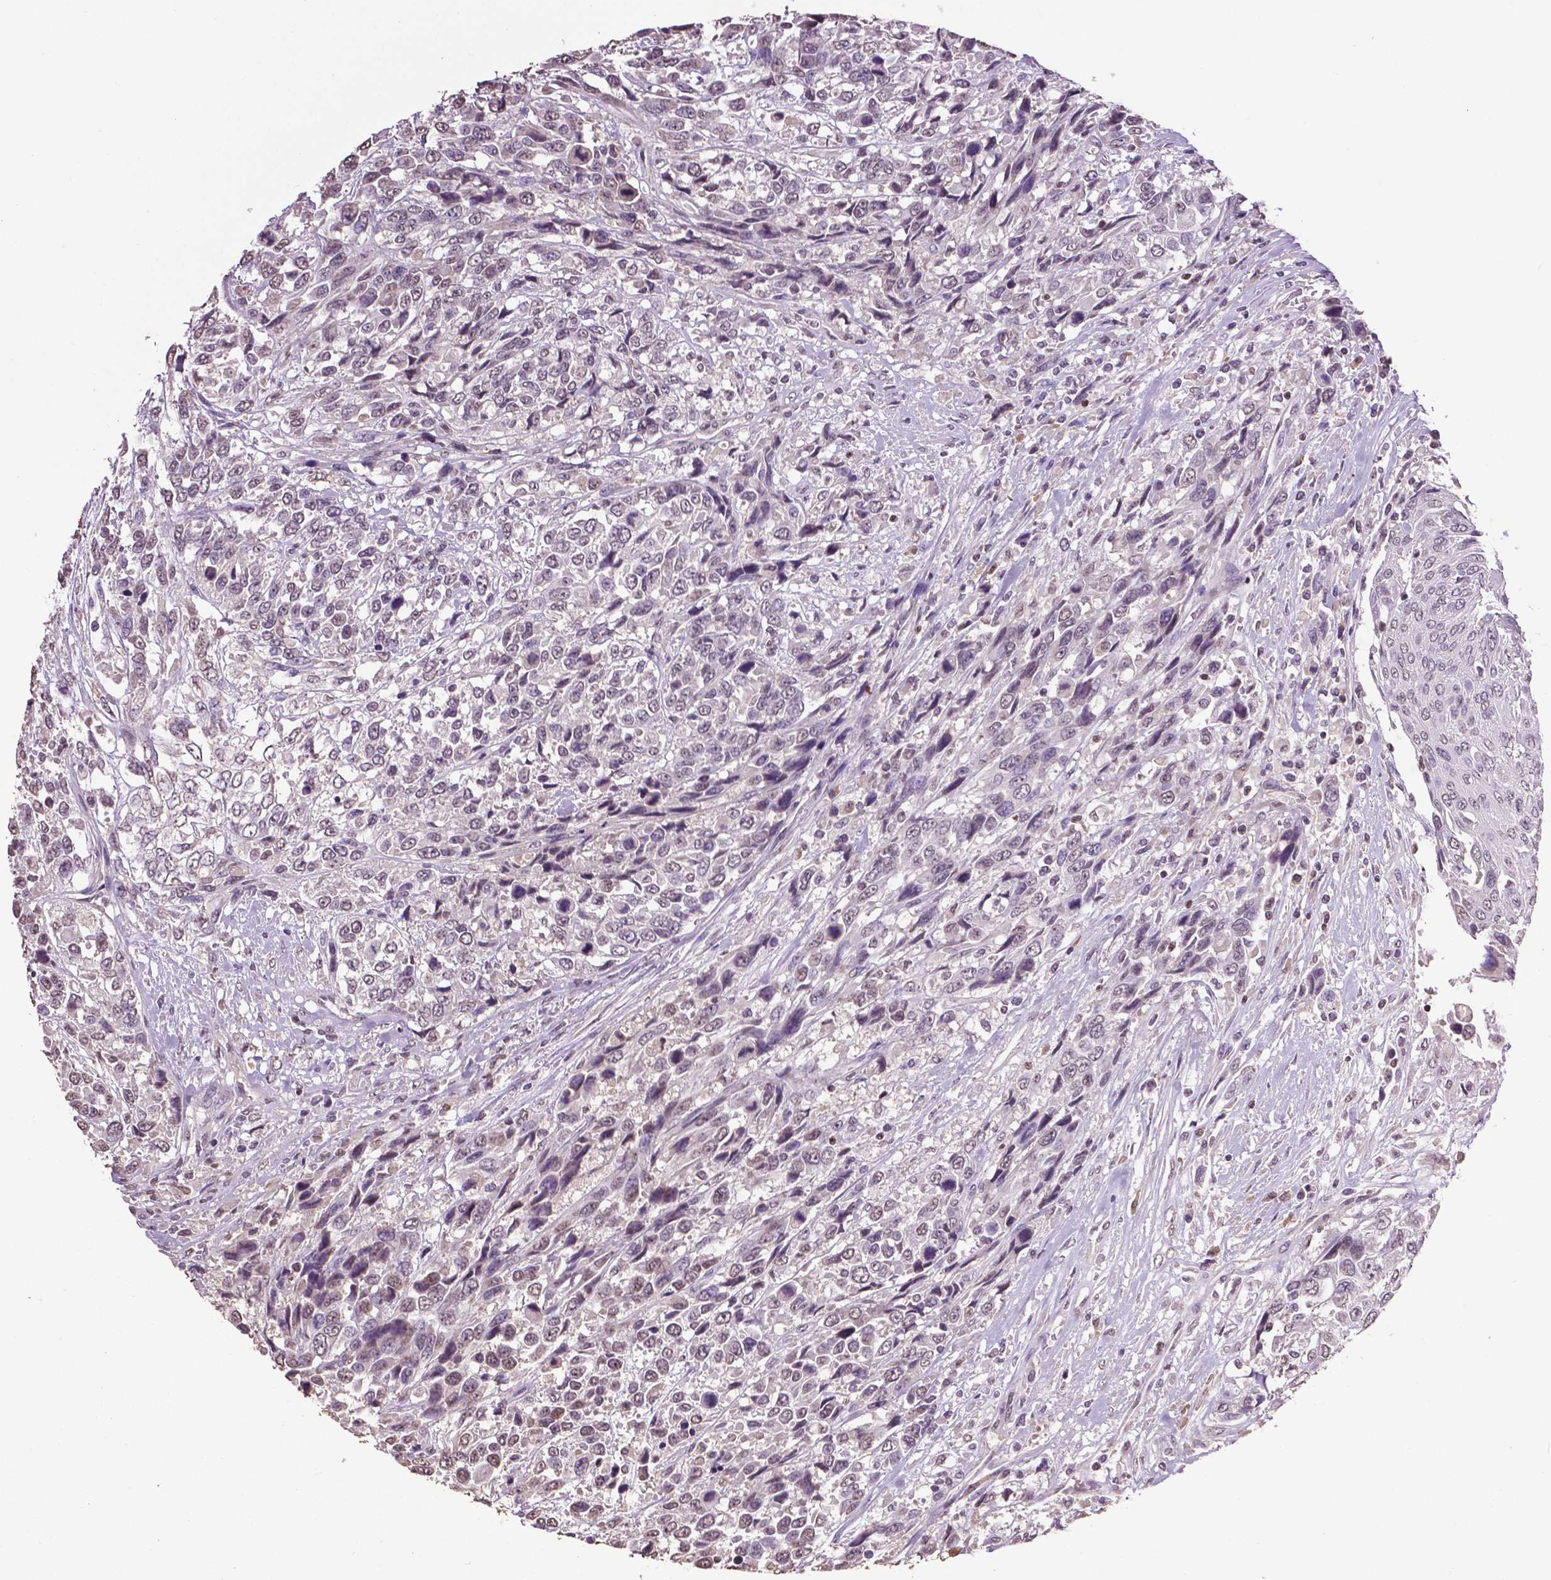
{"staining": {"intensity": "weak", "quantity": "<25%", "location": "nuclear"}, "tissue": "urothelial cancer", "cell_type": "Tumor cells", "image_type": "cancer", "snomed": [{"axis": "morphology", "description": "Urothelial carcinoma, High grade"}, {"axis": "topography", "description": "Urinary bladder"}], "caption": "Photomicrograph shows no protein positivity in tumor cells of high-grade urothelial carcinoma tissue.", "gene": "RUNX3", "patient": {"sex": "female", "age": 70}}